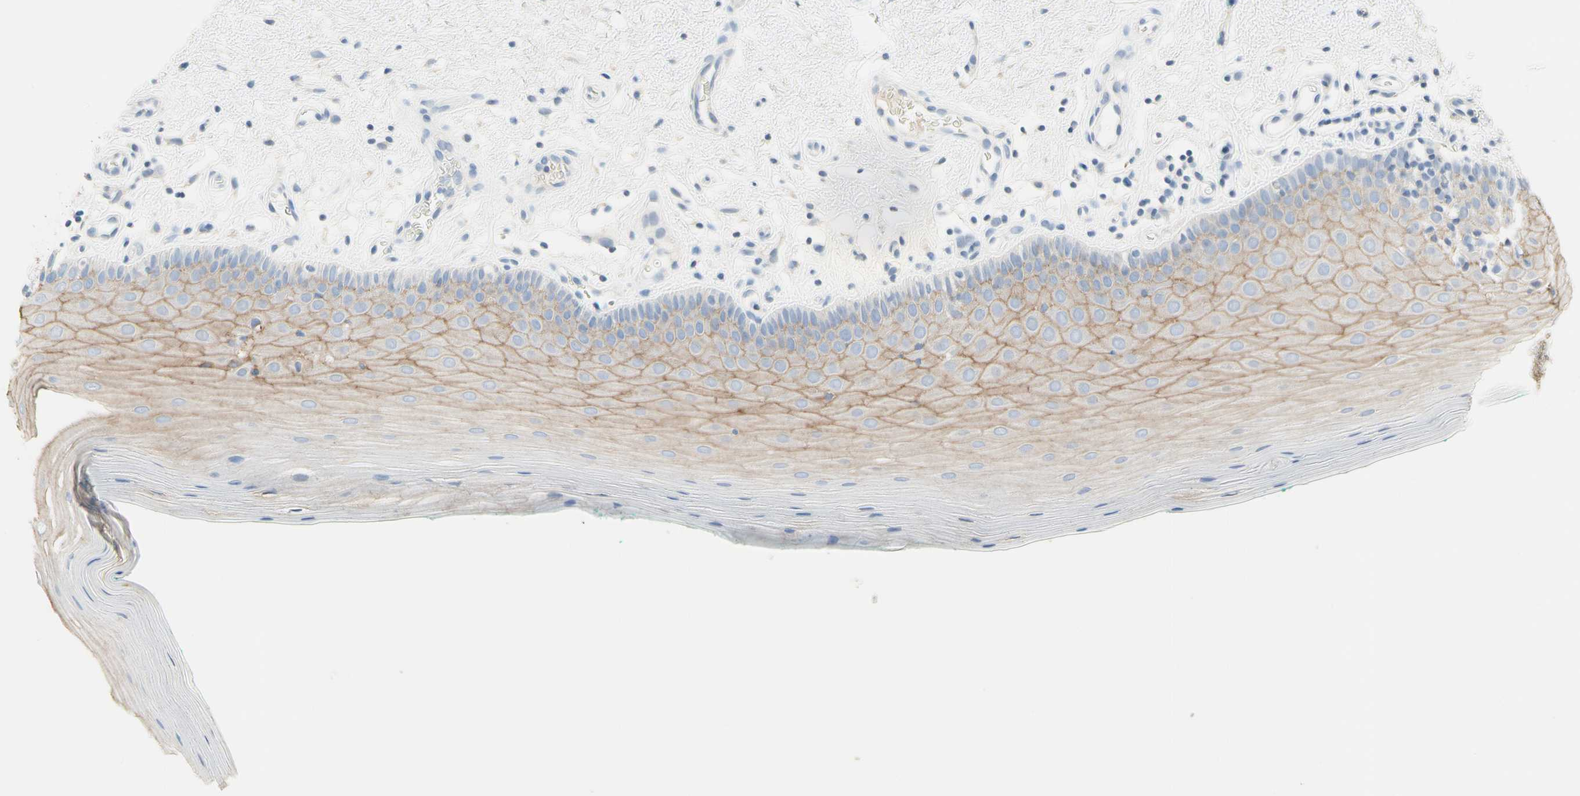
{"staining": {"intensity": "moderate", "quantity": ">75%", "location": "cytoplasmic/membranous"}, "tissue": "oral mucosa", "cell_type": "Squamous epithelial cells", "image_type": "normal", "snomed": [{"axis": "morphology", "description": "Normal tissue, NOS"}, {"axis": "topography", "description": "Skeletal muscle"}, {"axis": "topography", "description": "Oral tissue"}], "caption": "Oral mucosa stained with DAB (3,3'-diaminobenzidine) IHC demonstrates medium levels of moderate cytoplasmic/membranous positivity in about >75% of squamous epithelial cells.", "gene": "NECTIN4", "patient": {"sex": "male", "age": 58}}